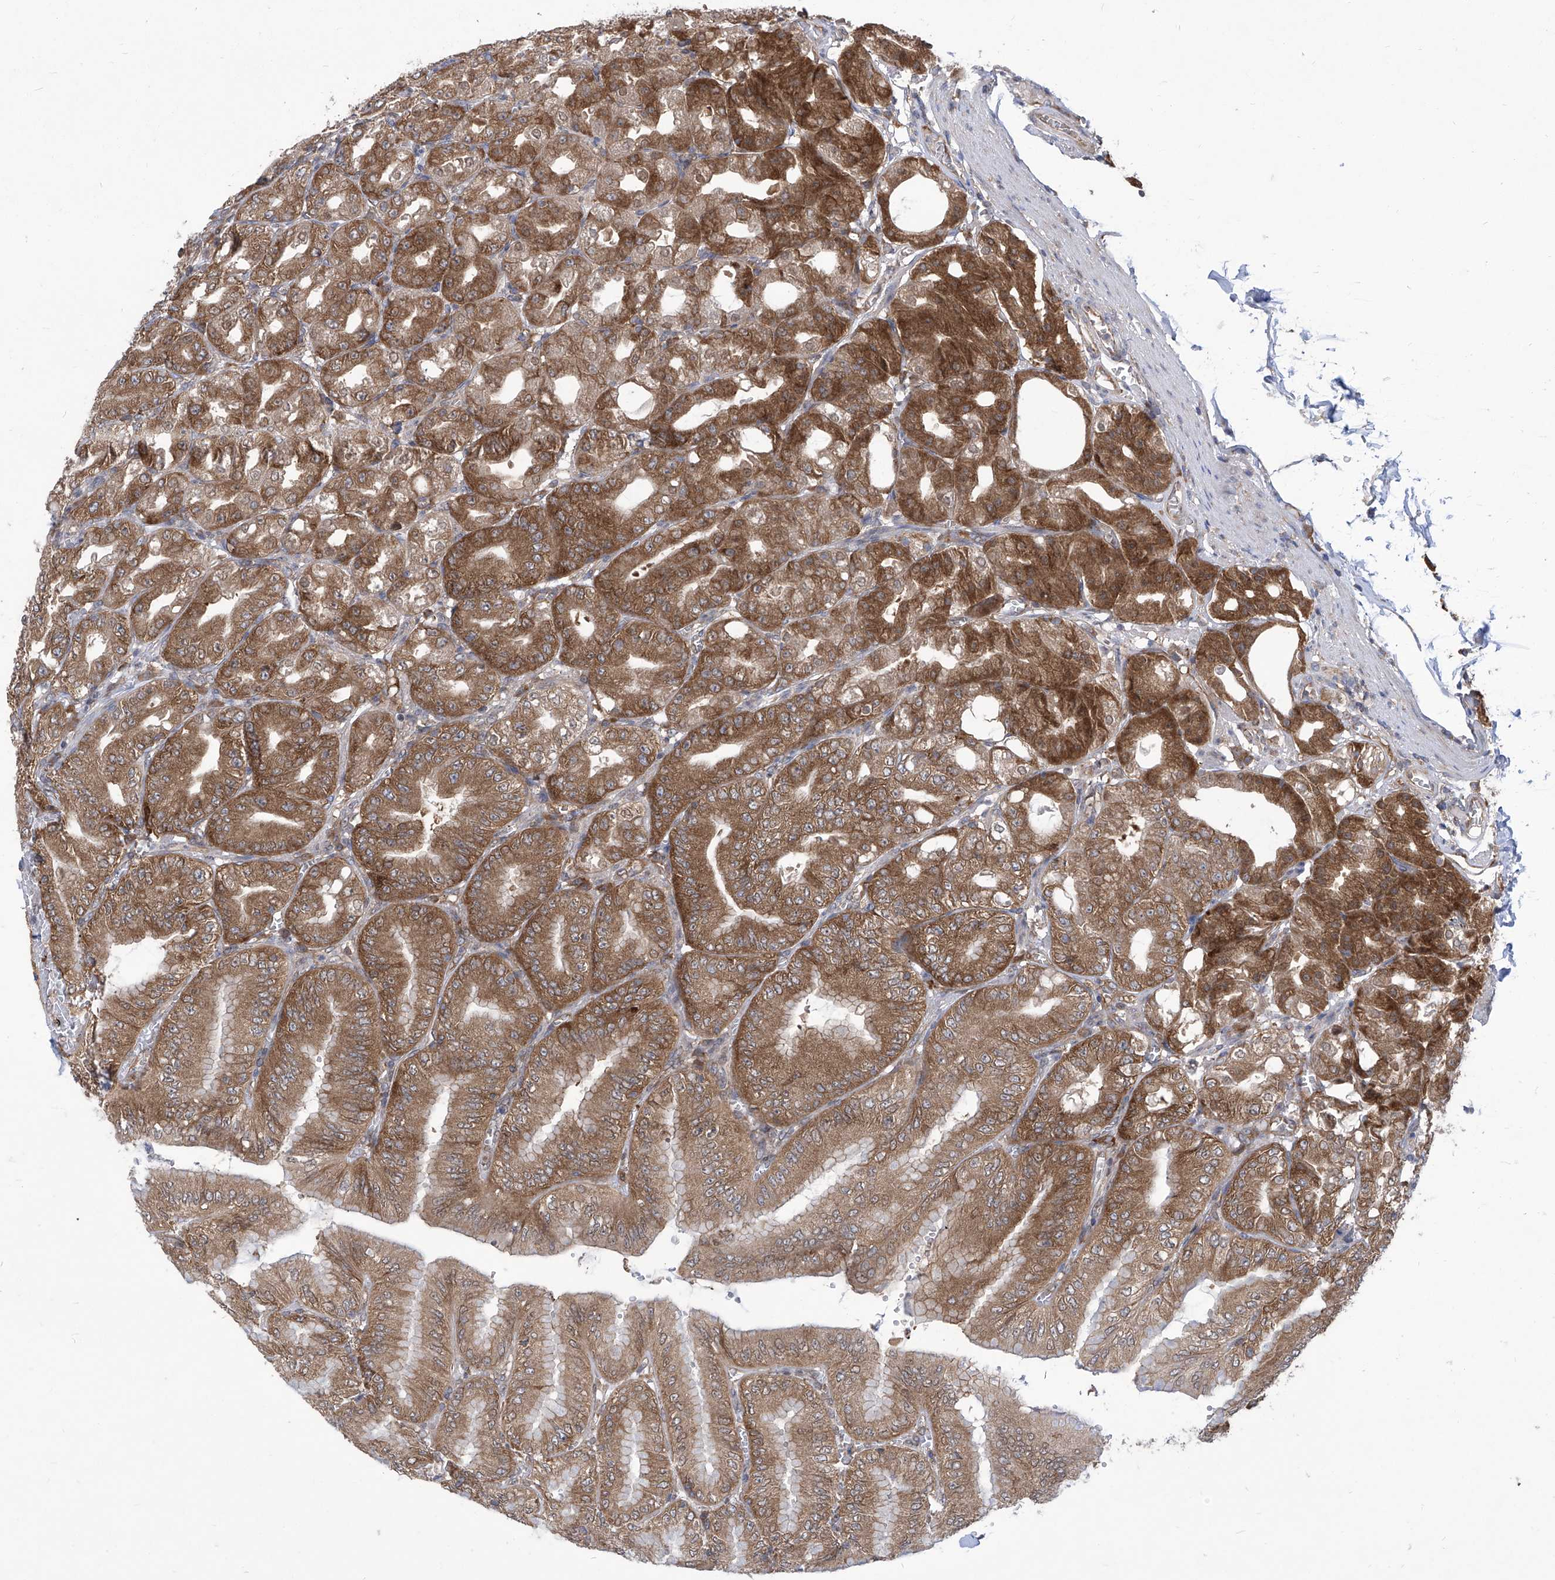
{"staining": {"intensity": "moderate", "quantity": ">75%", "location": "cytoplasmic/membranous"}, "tissue": "stomach", "cell_type": "Glandular cells", "image_type": "normal", "snomed": [{"axis": "morphology", "description": "Normal tissue, NOS"}, {"axis": "topography", "description": "Stomach, lower"}], "caption": "Immunohistochemical staining of benign human stomach reveals >75% levels of moderate cytoplasmic/membranous protein expression in about >75% of glandular cells.", "gene": "EIF3M", "patient": {"sex": "male", "age": 71}}